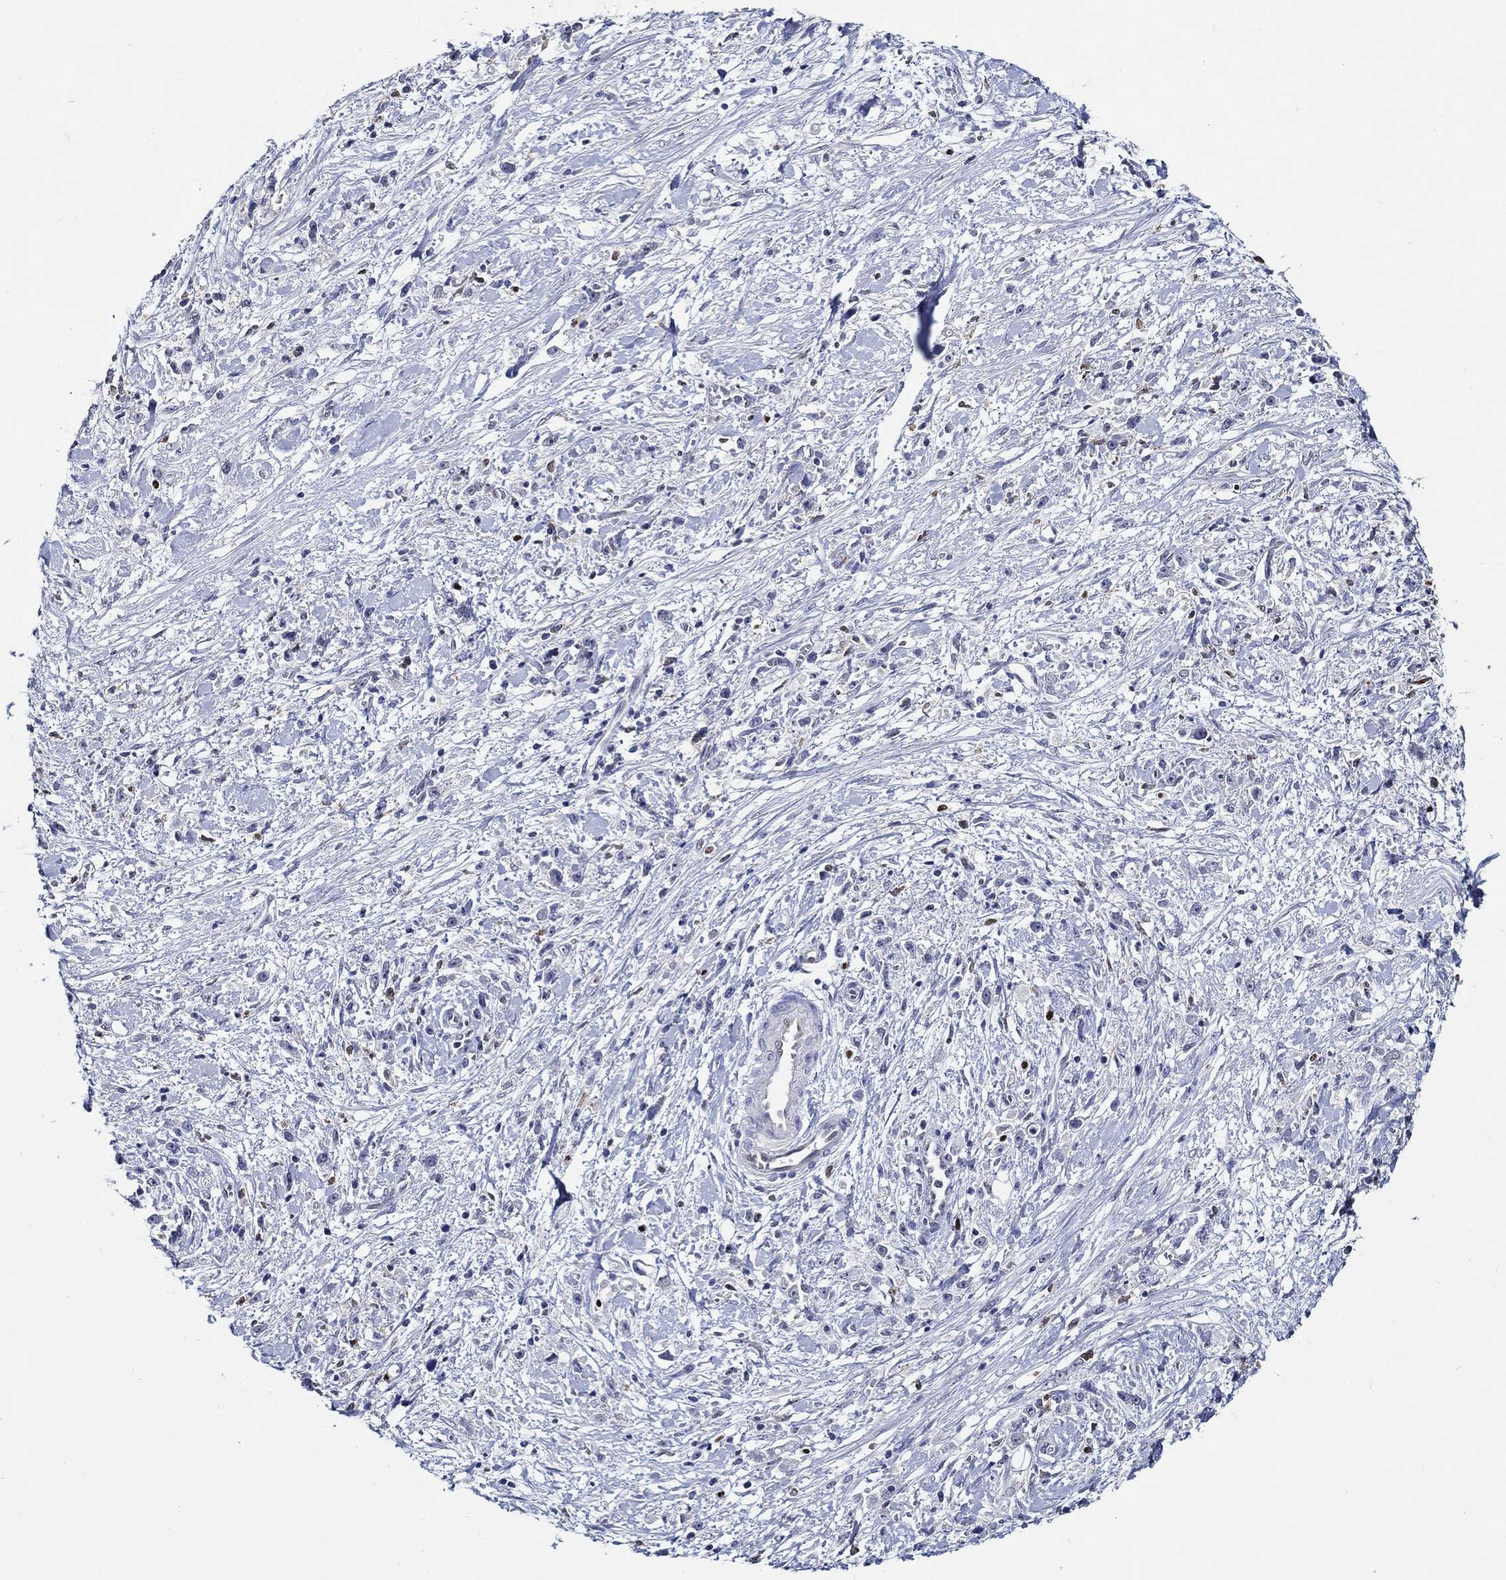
{"staining": {"intensity": "negative", "quantity": "none", "location": "none"}, "tissue": "stomach cancer", "cell_type": "Tumor cells", "image_type": "cancer", "snomed": [{"axis": "morphology", "description": "Adenocarcinoma, NOS"}, {"axis": "topography", "description": "Stomach"}], "caption": "DAB immunohistochemical staining of stomach adenocarcinoma demonstrates no significant staining in tumor cells.", "gene": "GATA2", "patient": {"sex": "female", "age": 59}}